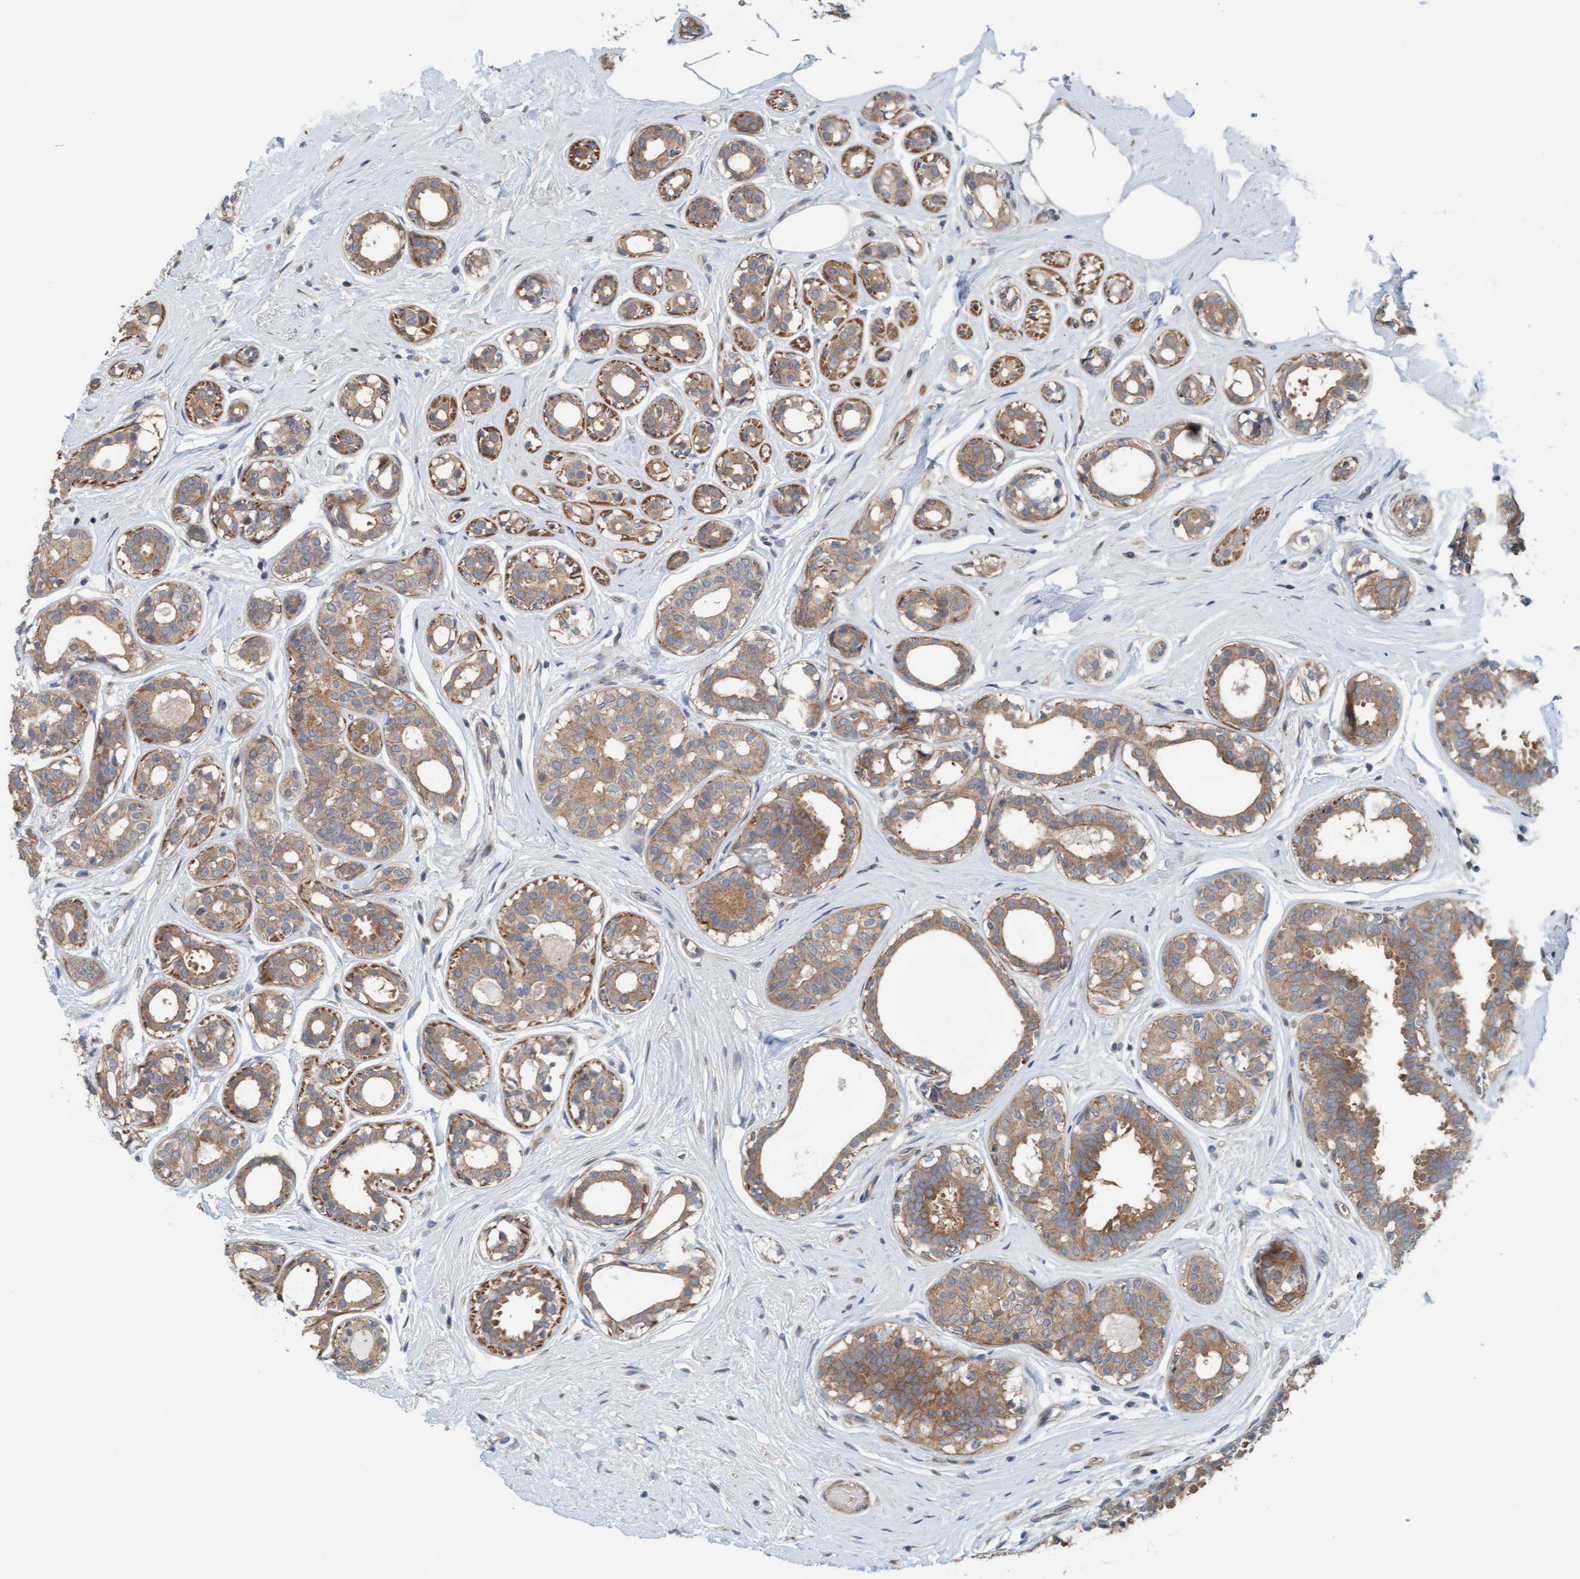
{"staining": {"intensity": "moderate", "quantity": ">75%", "location": "cytoplasmic/membranous"}, "tissue": "breast cancer", "cell_type": "Tumor cells", "image_type": "cancer", "snomed": [{"axis": "morphology", "description": "Duct carcinoma"}, {"axis": "topography", "description": "Breast"}], "caption": "A medium amount of moderate cytoplasmic/membranous expression is appreciated in approximately >75% of tumor cells in breast cancer tissue.", "gene": "UBAP1", "patient": {"sex": "female", "age": 55}}